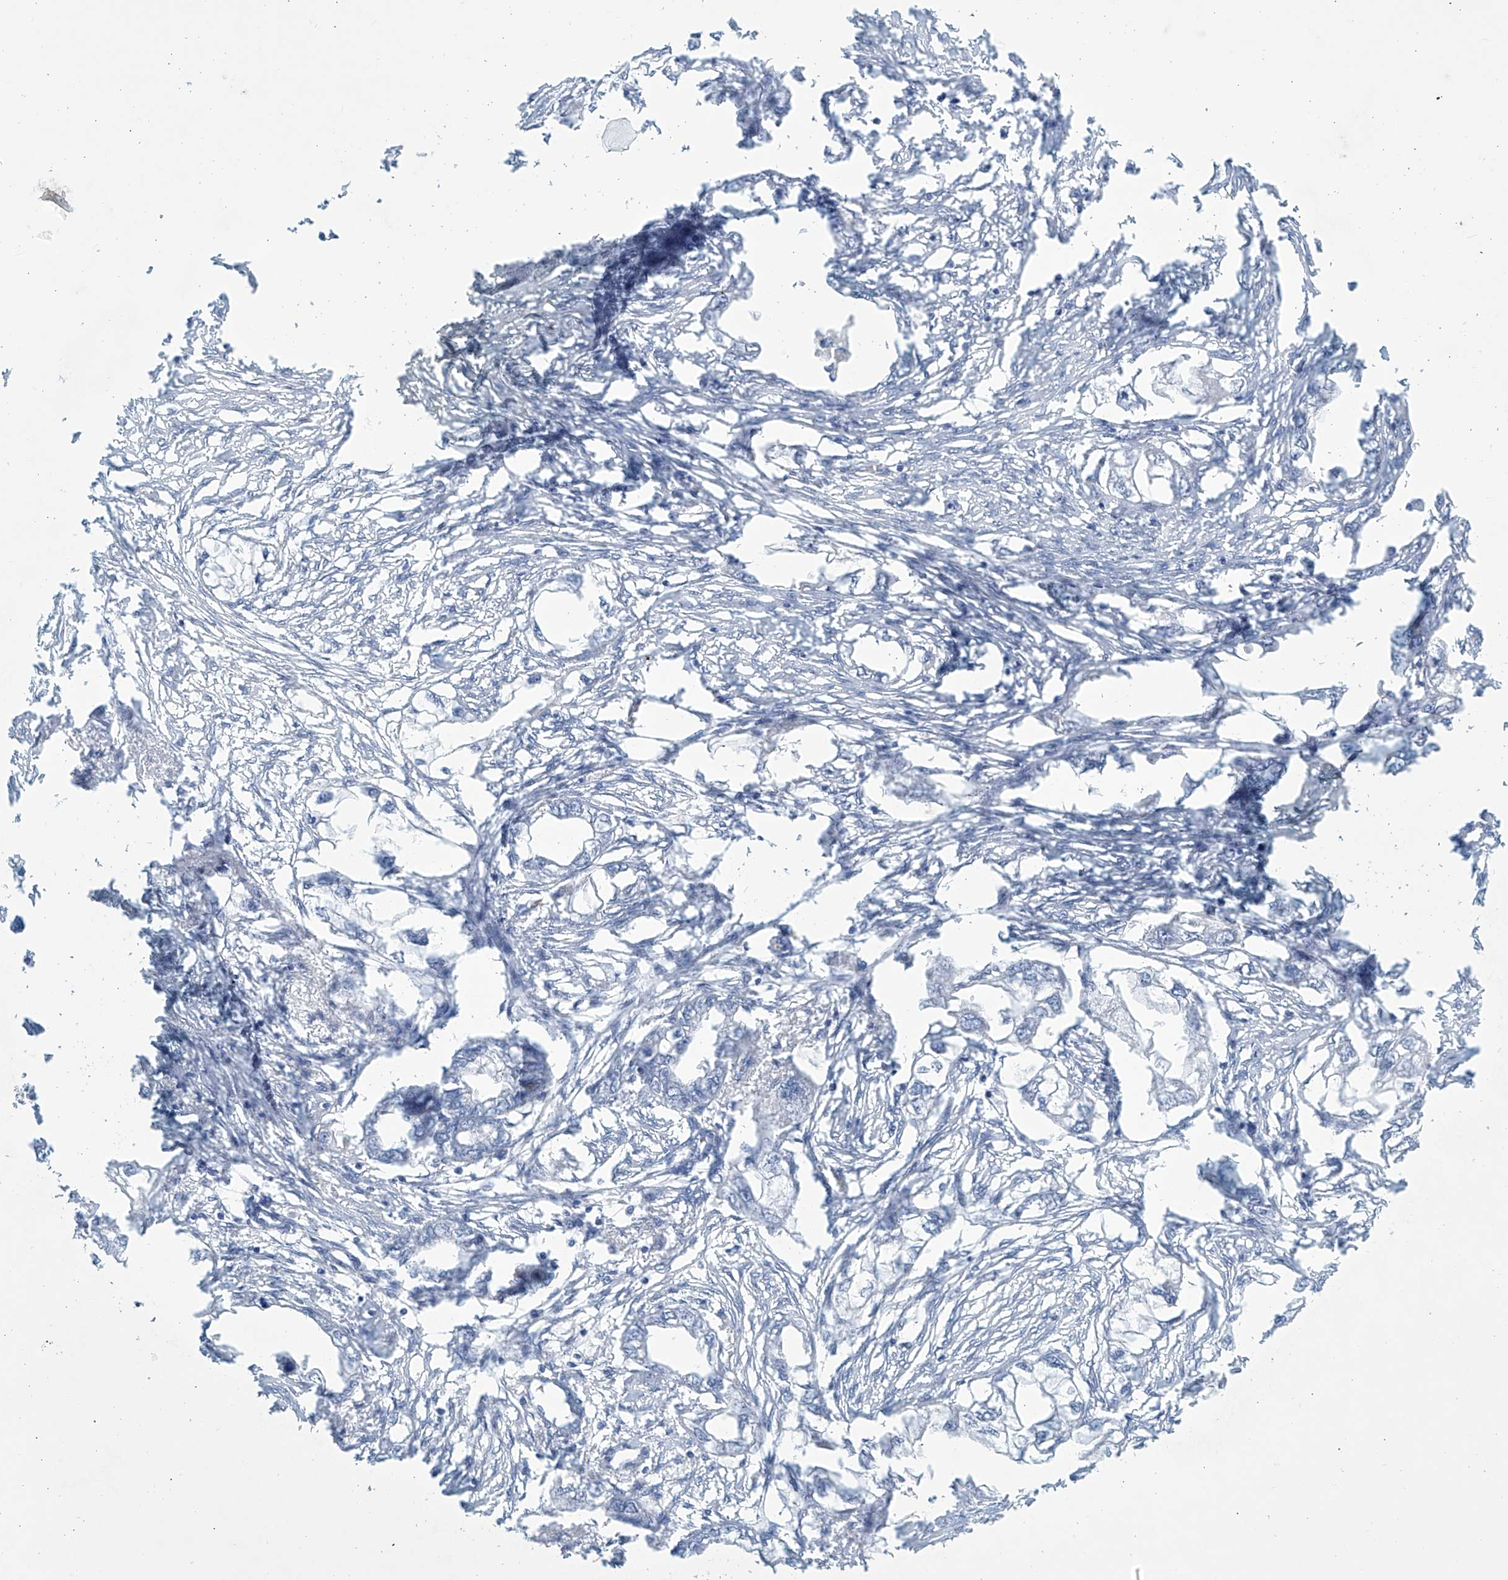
{"staining": {"intensity": "negative", "quantity": "none", "location": "none"}, "tissue": "endometrial cancer", "cell_type": "Tumor cells", "image_type": "cancer", "snomed": [{"axis": "morphology", "description": "Adenocarcinoma, NOS"}, {"axis": "morphology", "description": "Adenocarcinoma, metastatic, NOS"}, {"axis": "topography", "description": "Adipose tissue"}, {"axis": "topography", "description": "Endometrium"}], "caption": "This is an immunohistochemistry image of human metastatic adenocarcinoma (endometrial). There is no staining in tumor cells.", "gene": "SLC35A5", "patient": {"sex": "female", "age": 67}}